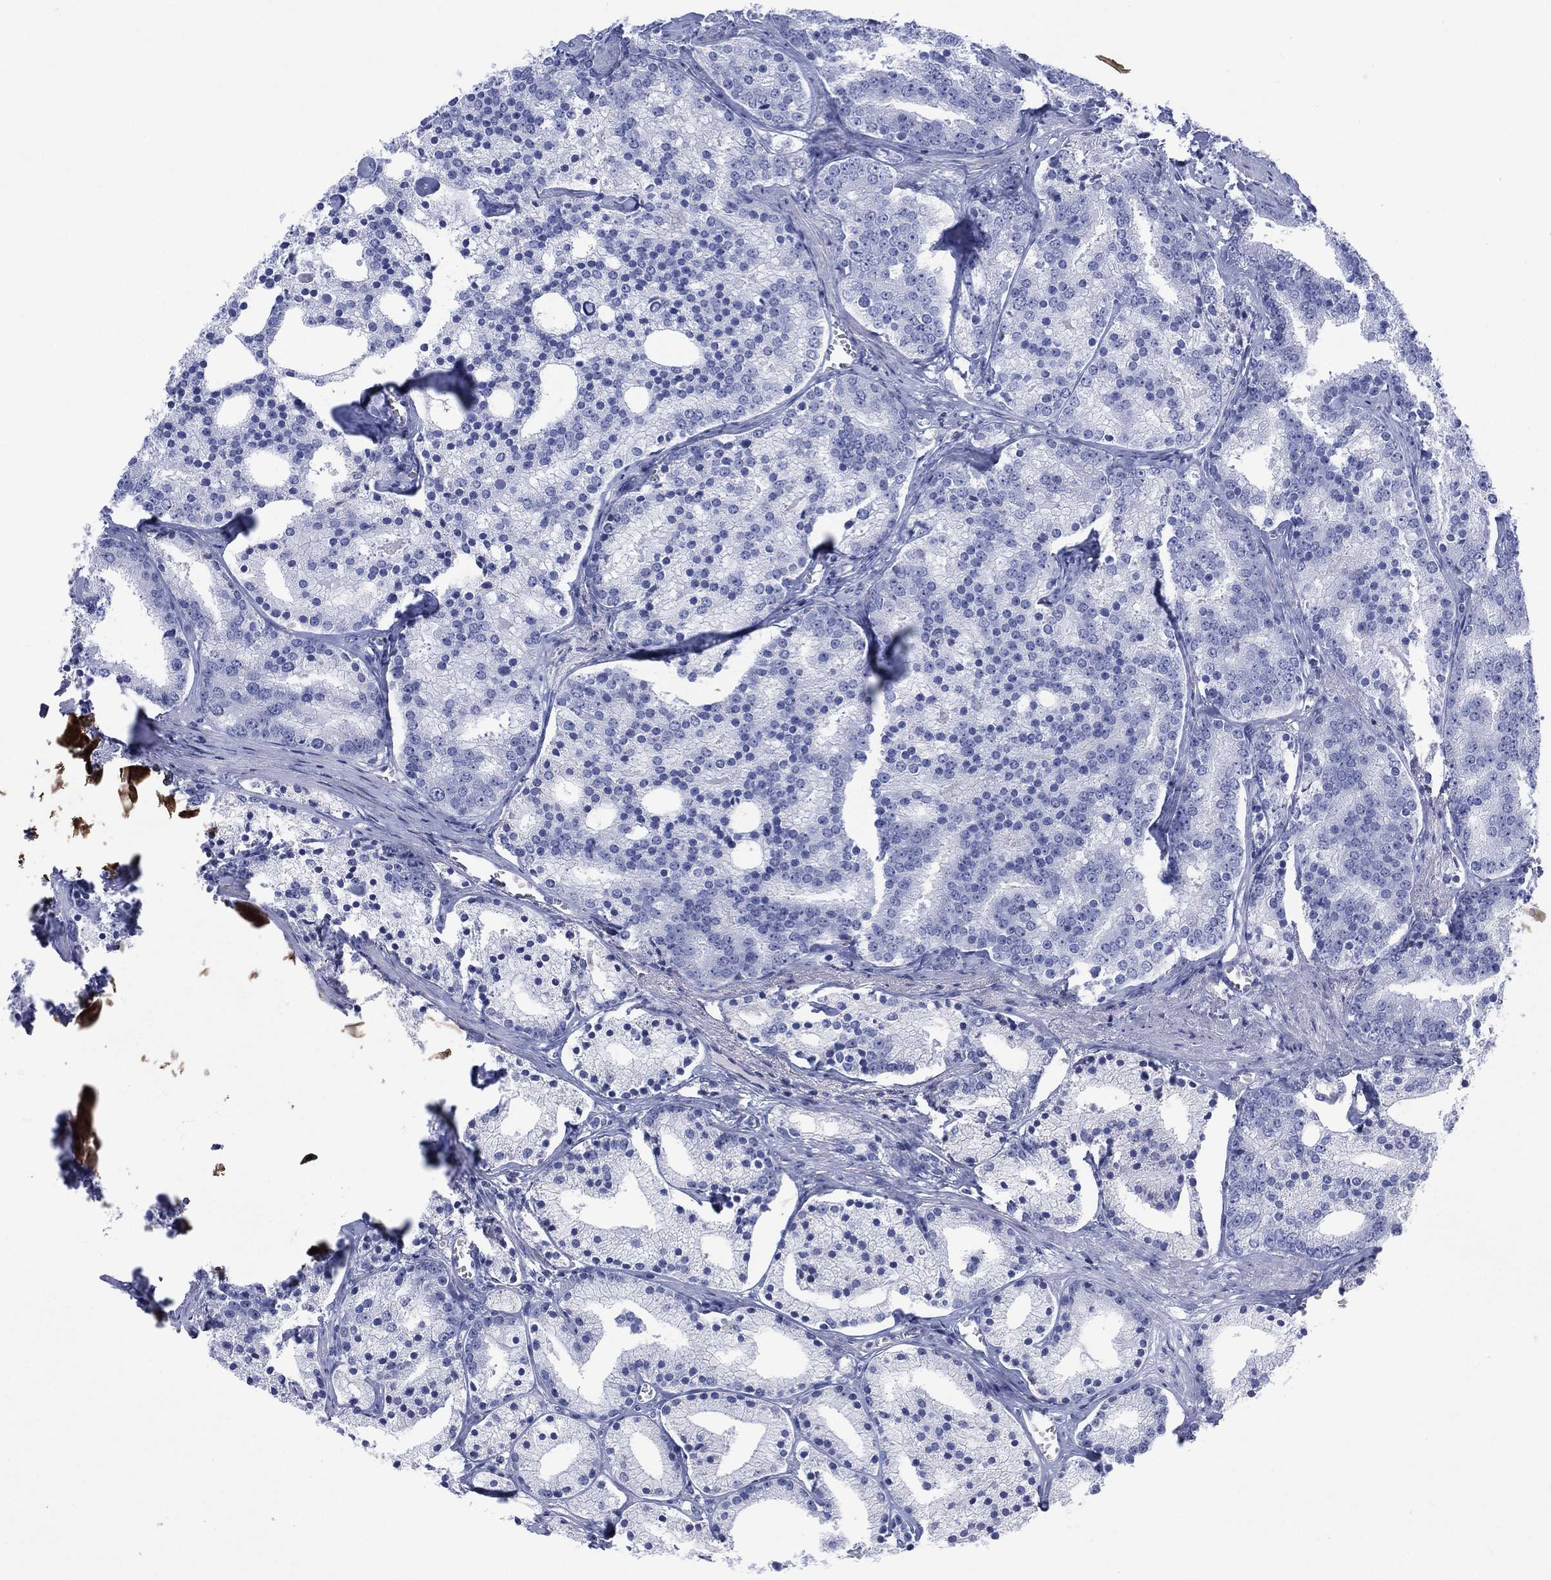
{"staining": {"intensity": "negative", "quantity": "none", "location": "none"}, "tissue": "prostate cancer", "cell_type": "Tumor cells", "image_type": "cancer", "snomed": [{"axis": "morphology", "description": "Adenocarcinoma, NOS"}, {"axis": "topography", "description": "Prostate"}], "caption": "A histopathology image of human prostate cancer is negative for staining in tumor cells.", "gene": "SEPTIN1", "patient": {"sex": "male", "age": 69}}